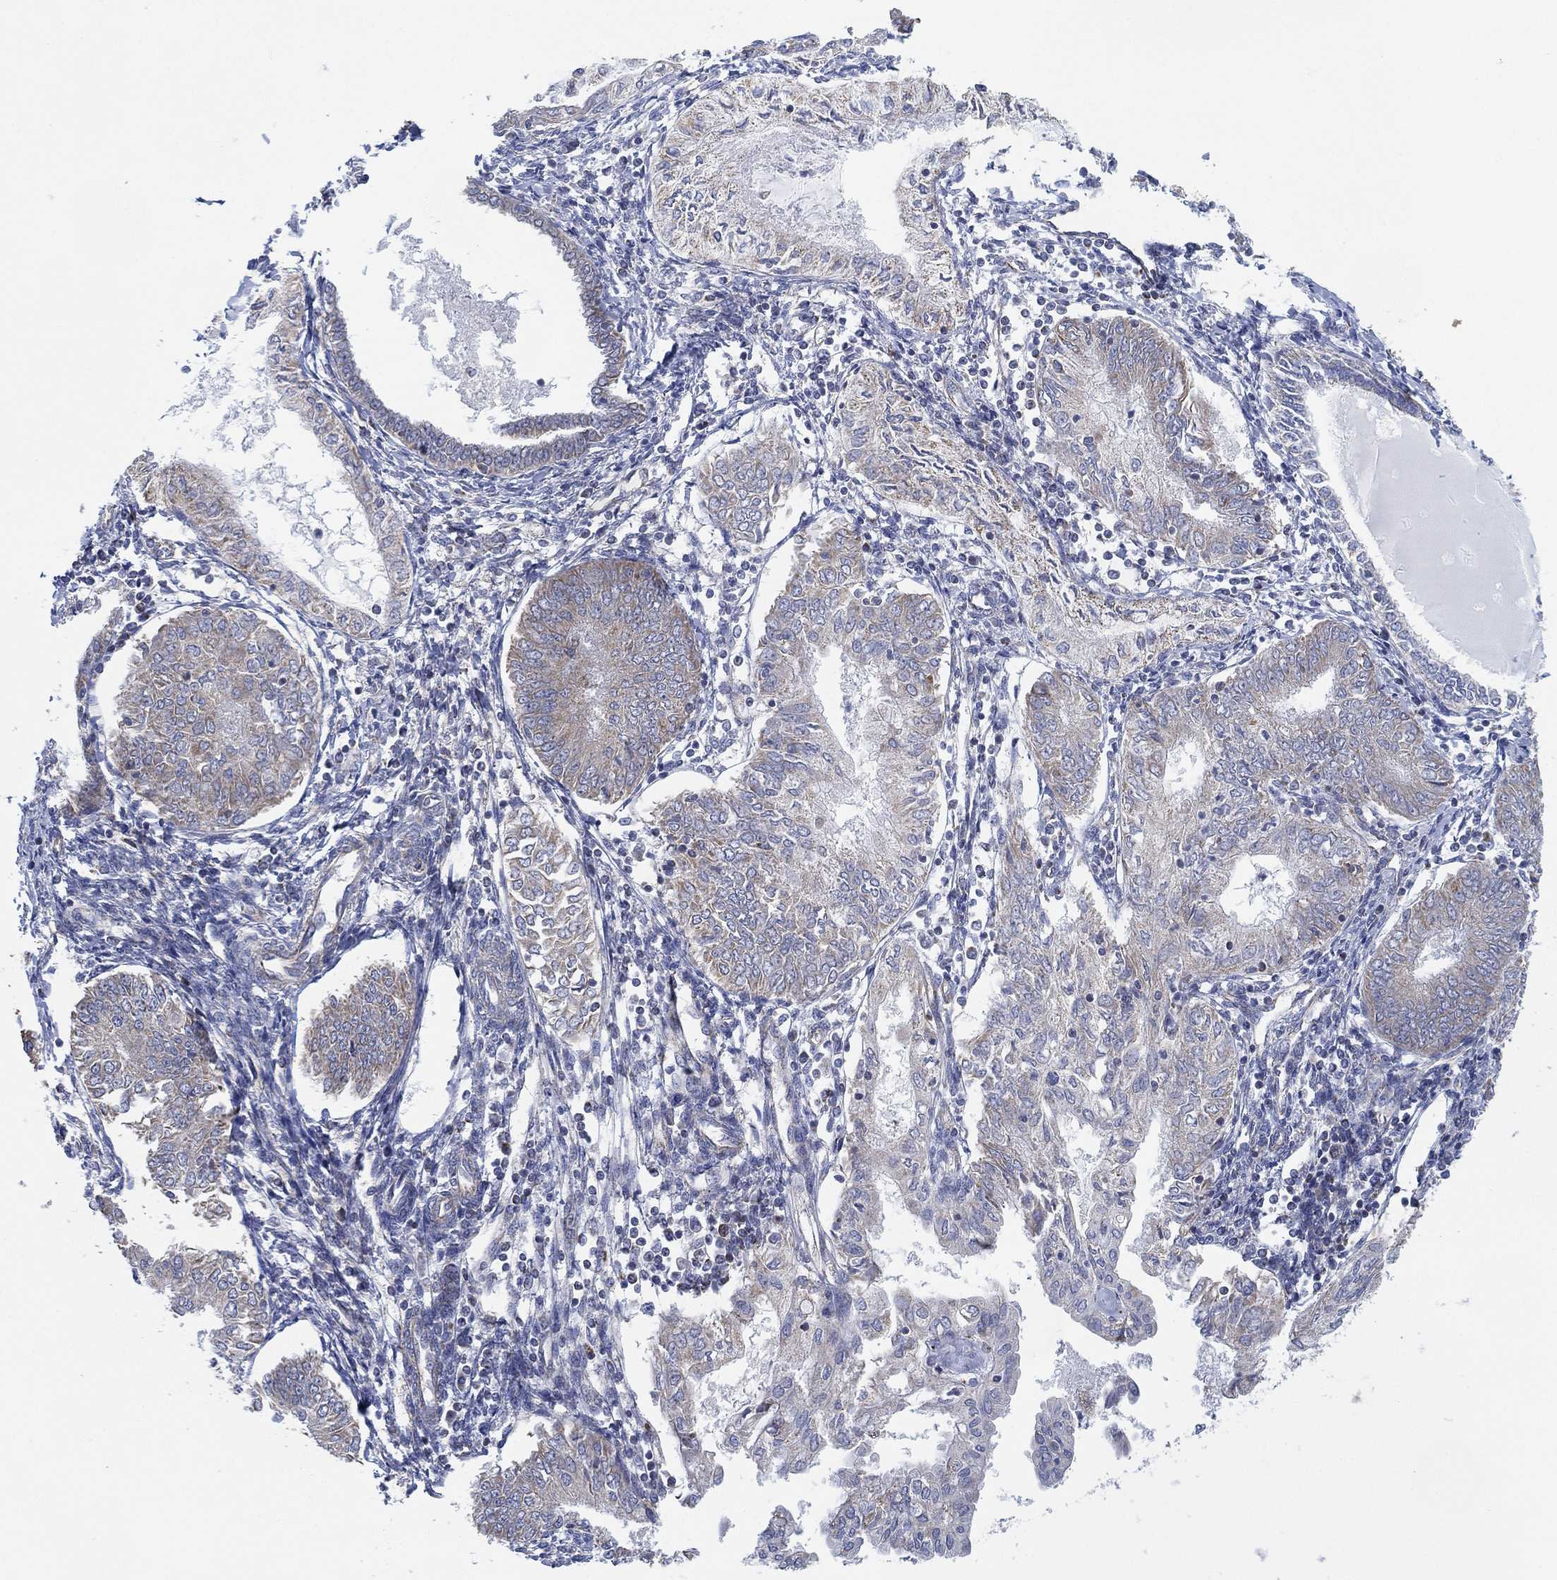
{"staining": {"intensity": "weak", "quantity": "<25%", "location": "cytoplasmic/membranous"}, "tissue": "endometrial cancer", "cell_type": "Tumor cells", "image_type": "cancer", "snomed": [{"axis": "morphology", "description": "Adenocarcinoma, NOS"}, {"axis": "topography", "description": "Endometrium"}], "caption": "DAB (3,3'-diaminobenzidine) immunohistochemical staining of human adenocarcinoma (endometrial) demonstrates no significant positivity in tumor cells.", "gene": "INA", "patient": {"sex": "female", "age": 68}}